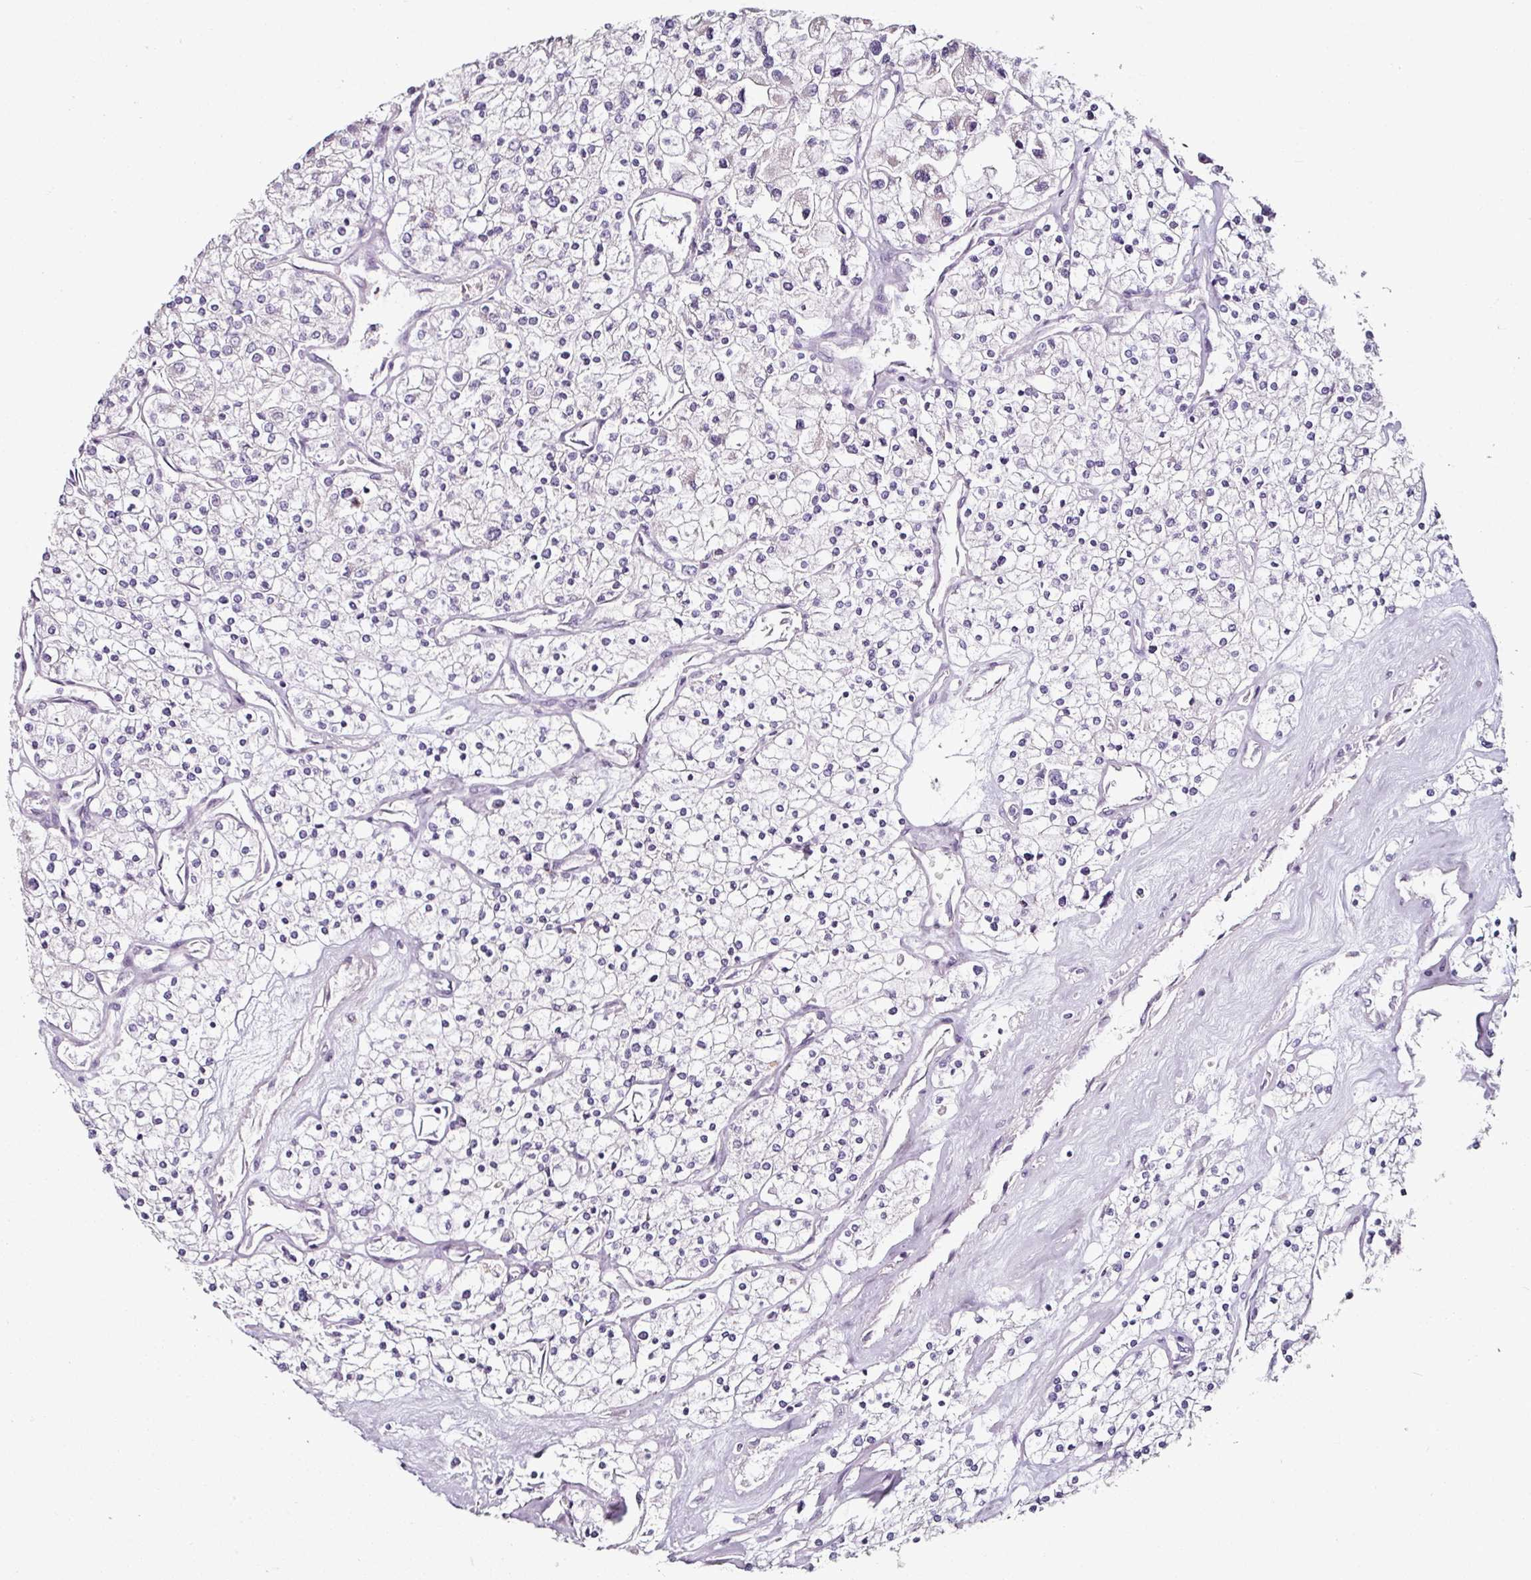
{"staining": {"intensity": "negative", "quantity": "none", "location": "none"}, "tissue": "renal cancer", "cell_type": "Tumor cells", "image_type": "cancer", "snomed": [{"axis": "morphology", "description": "Adenocarcinoma, NOS"}, {"axis": "topography", "description": "Kidney"}], "caption": "Immunohistochemistry (IHC) photomicrograph of neoplastic tissue: renal cancer (adenocarcinoma) stained with DAB displays no significant protein staining in tumor cells.", "gene": "CAP2", "patient": {"sex": "male", "age": 80}}